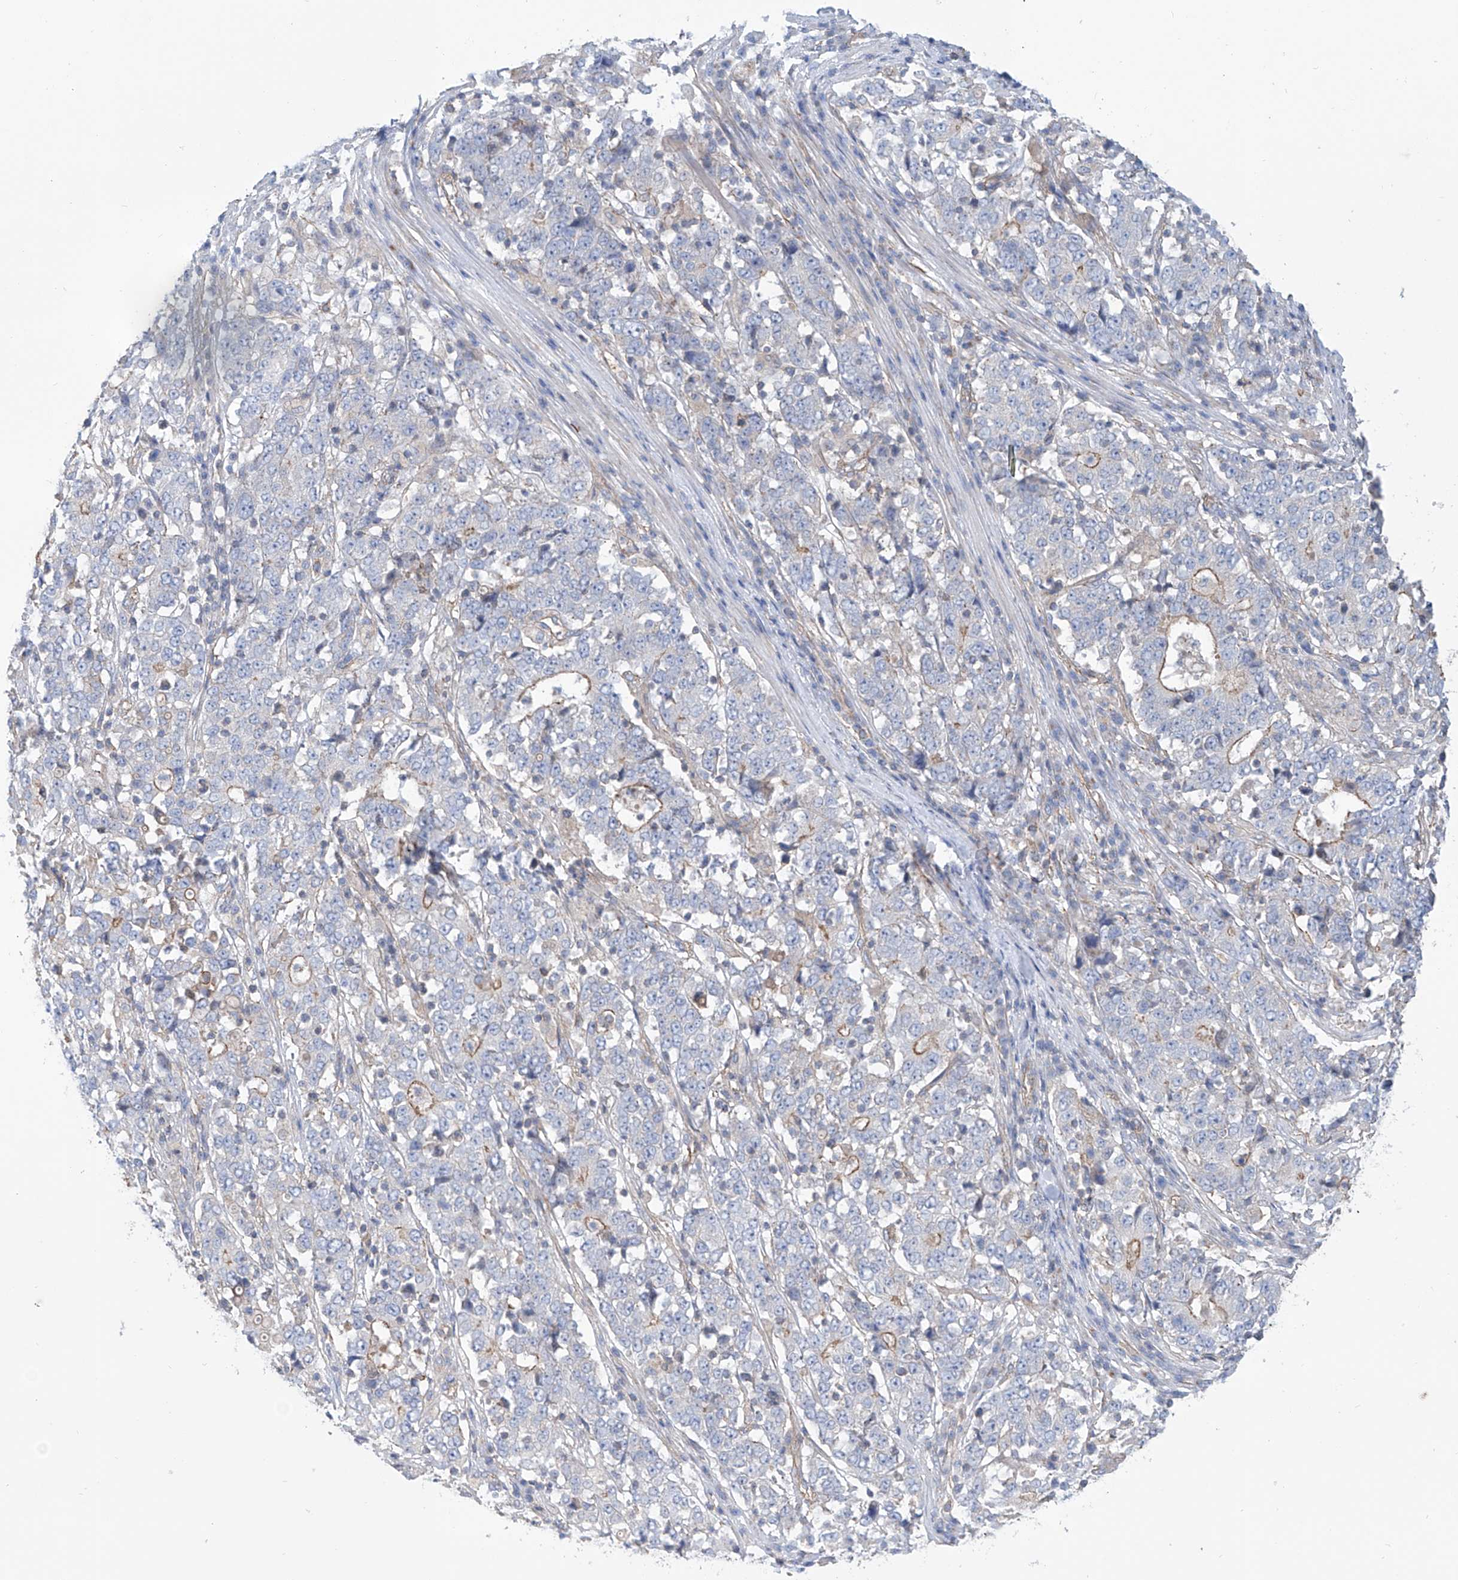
{"staining": {"intensity": "negative", "quantity": "none", "location": "none"}, "tissue": "stomach cancer", "cell_type": "Tumor cells", "image_type": "cancer", "snomed": [{"axis": "morphology", "description": "Adenocarcinoma, NOS"}, {"axis": "topography", "description": "Stomach"}], "caption": "The immunohistochemistry image has no significant staining in tumor cells of stomach cancer (adenocarcinoma) tissue.", "gene": "TMEM209", "patient": {"sex": "male", "age": 59}}